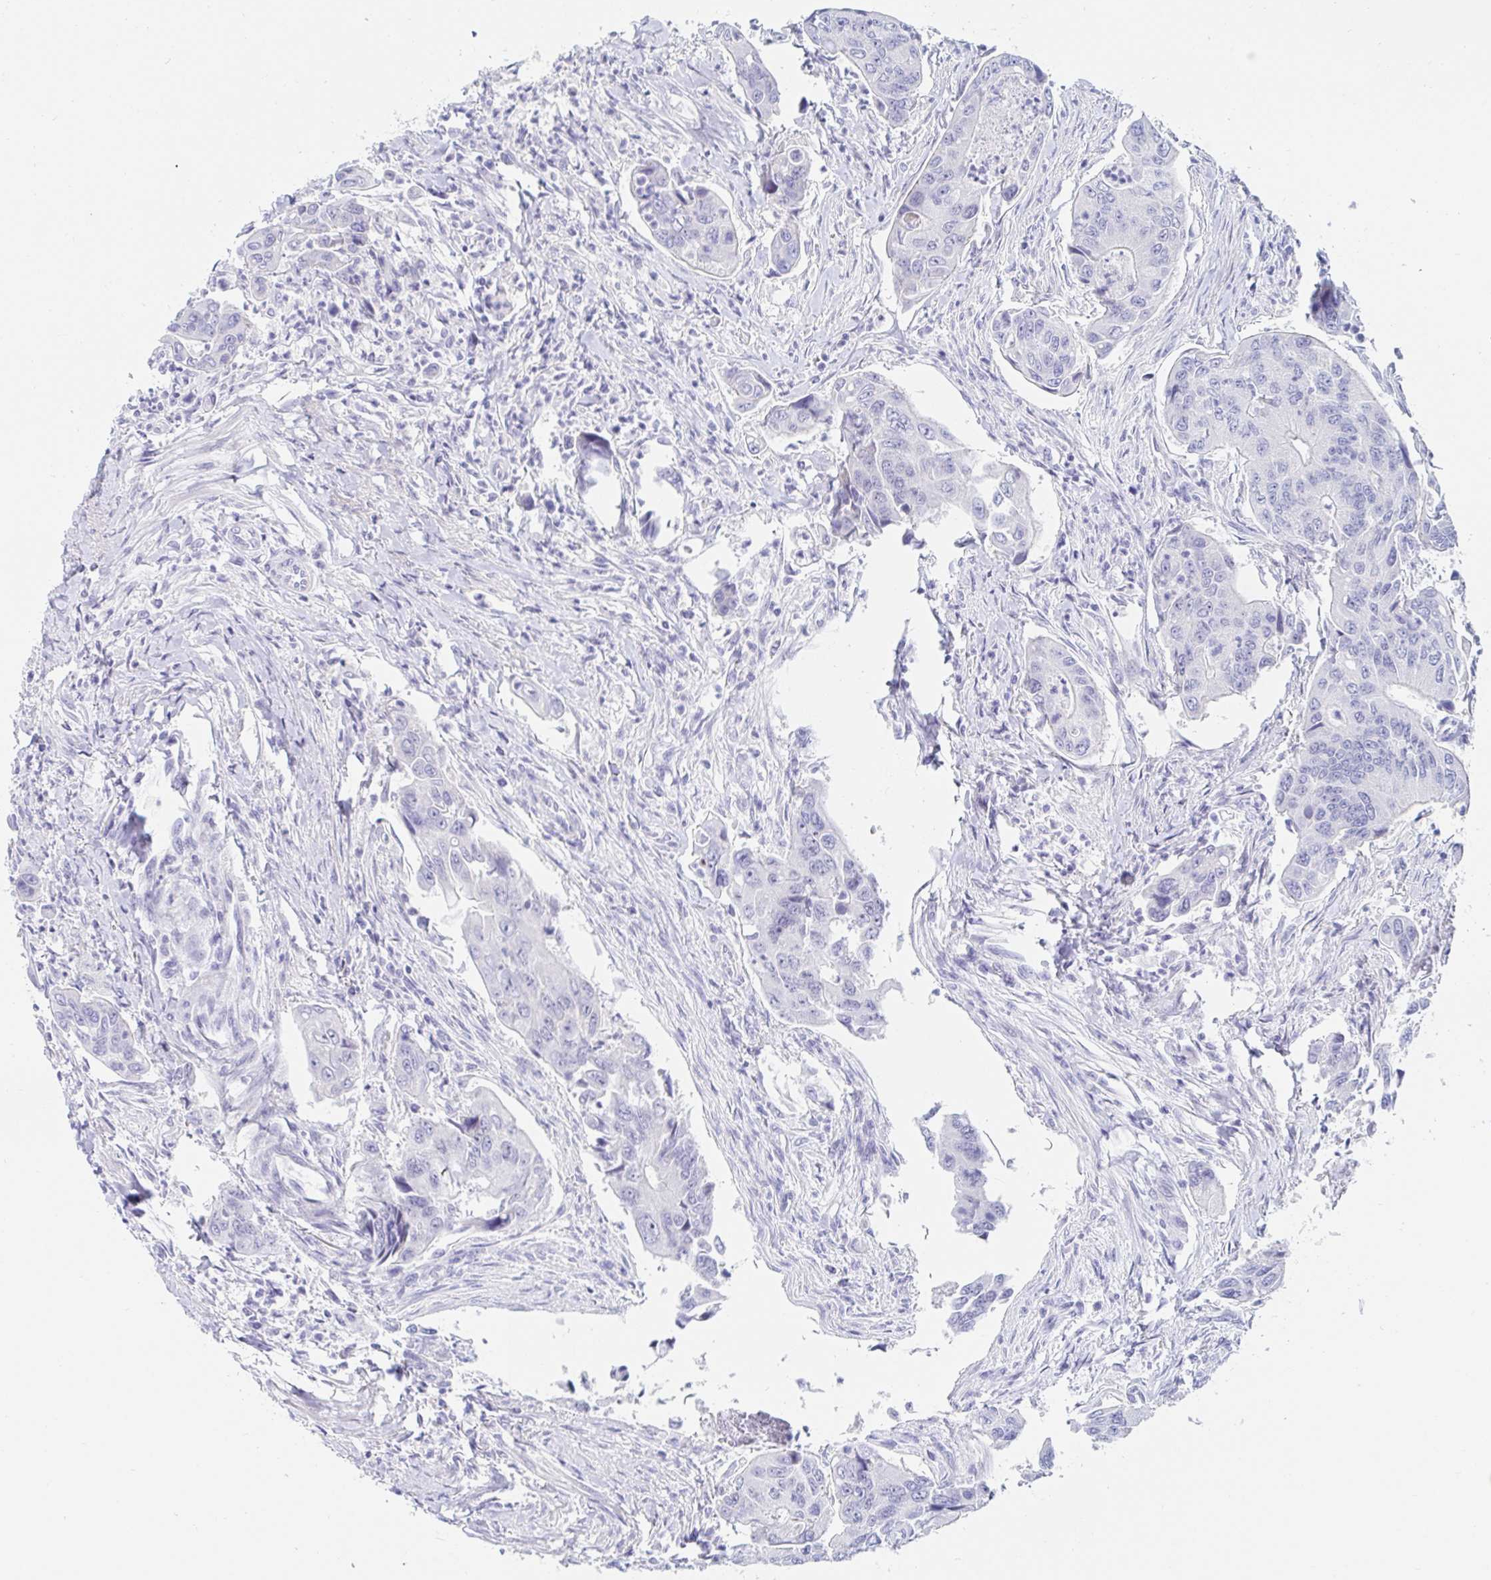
{"staining": {"intensity": "negative", "quantity": "none", "location": "none"}, "tissue": "colorectal cancer", "cell_type": "Tumor cells", "image_type": "cancer", "snomed": [{"axis": "morphology", "description": "Adenocarcinoma, NOS"}, {"axis": "topography", "description": "Colon"}], "caption": "Tumor cells show no significant protein expression in adenocarcinoma (colorectal).", "gene": "OR10K1", "patient": {"sex": "female", "age": 67}}